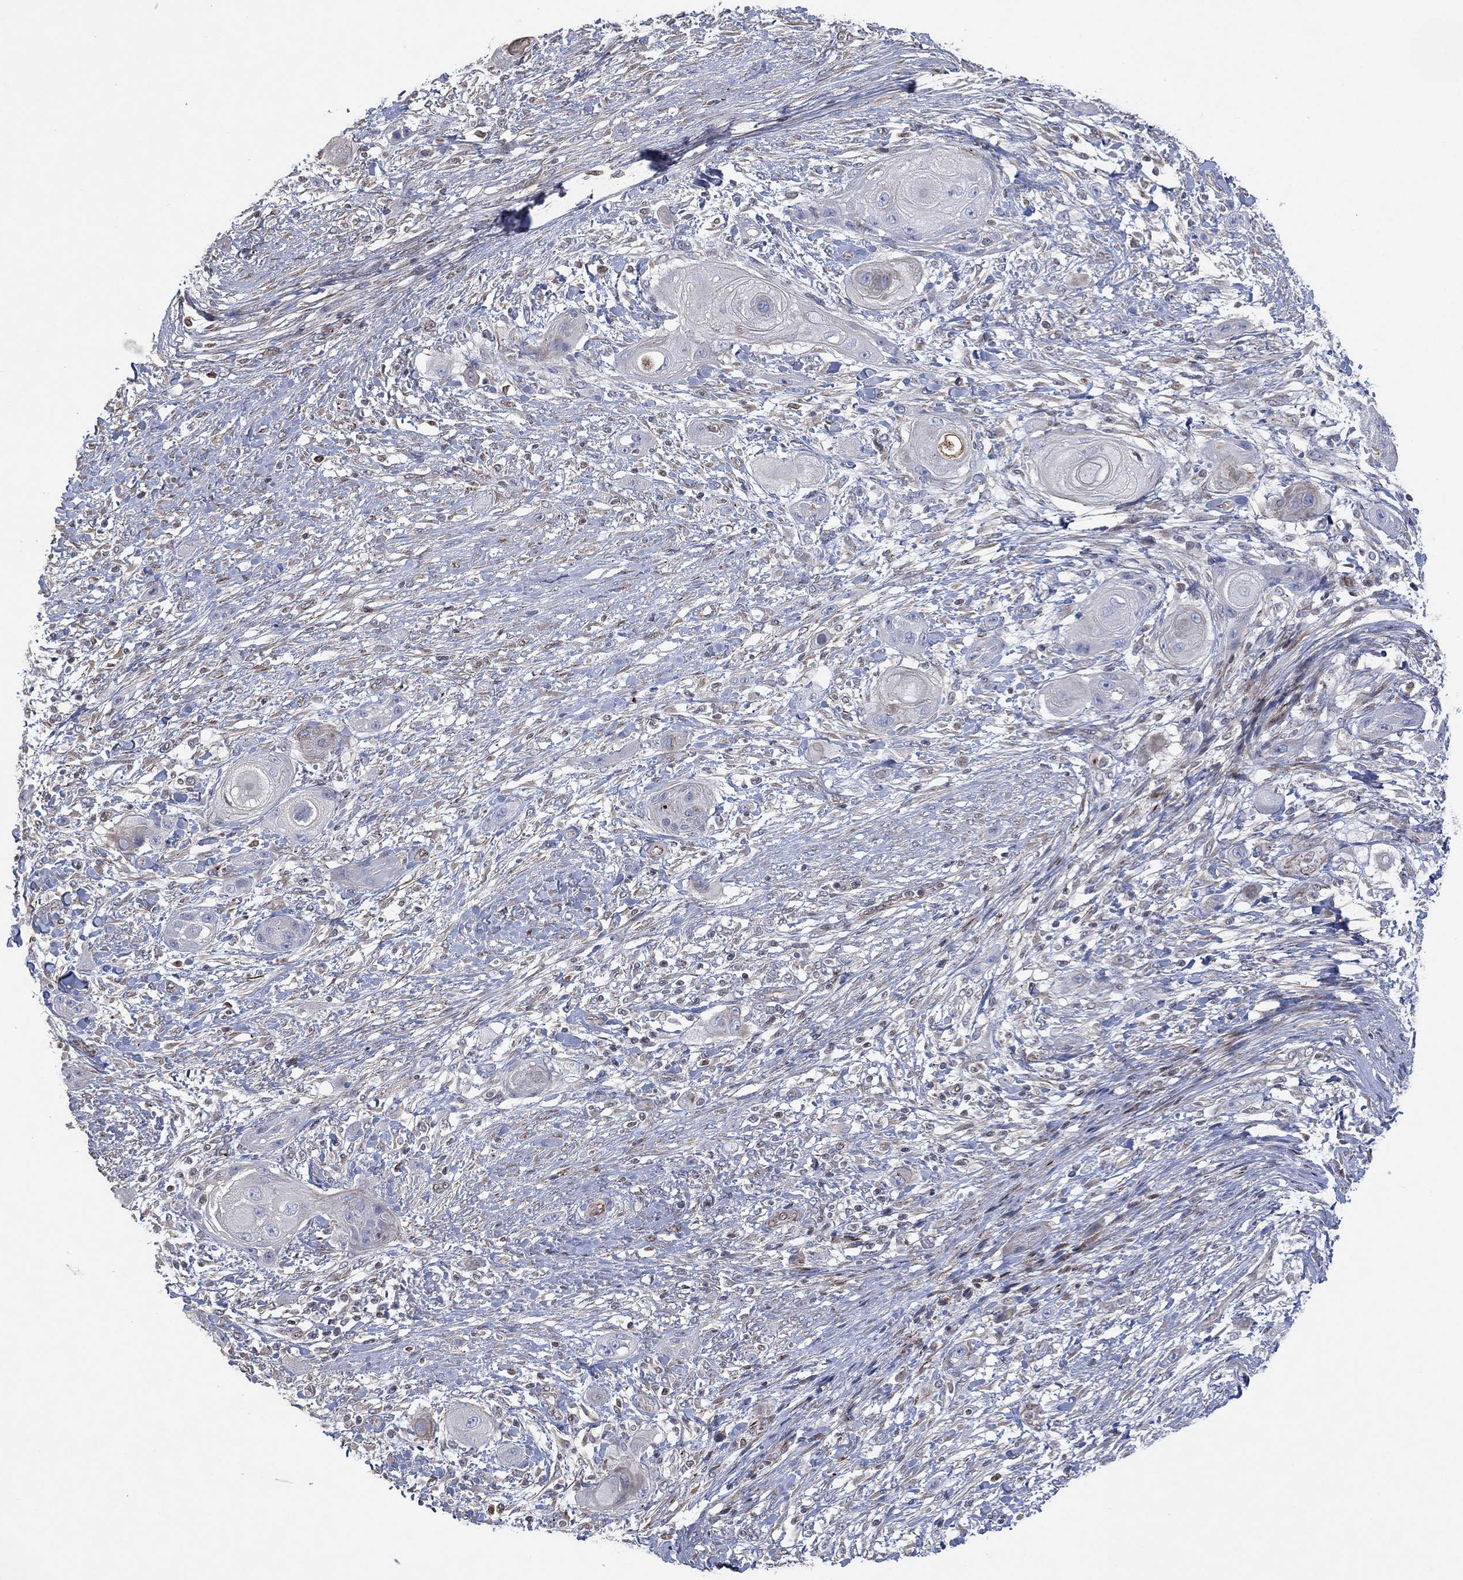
{"staining": {"intensity": "negative", "quantity": "none", "location": "none"}, "tissue": "skin cancer", "cell_type": "Tumor cells", "image_type": "cancer", "snomed": [{"axis": "morphology", "description": "Squamous cell carcinoma, NOS"}, {"axis": "topography", "description": "Skin"}], "caption": "Photomicrograph shows no significant protein staining in tumor cells of skin cancer (squamous cell carcinoma).", "gene": "FLI1", "patient": {"sex": "male", "age": 62}}